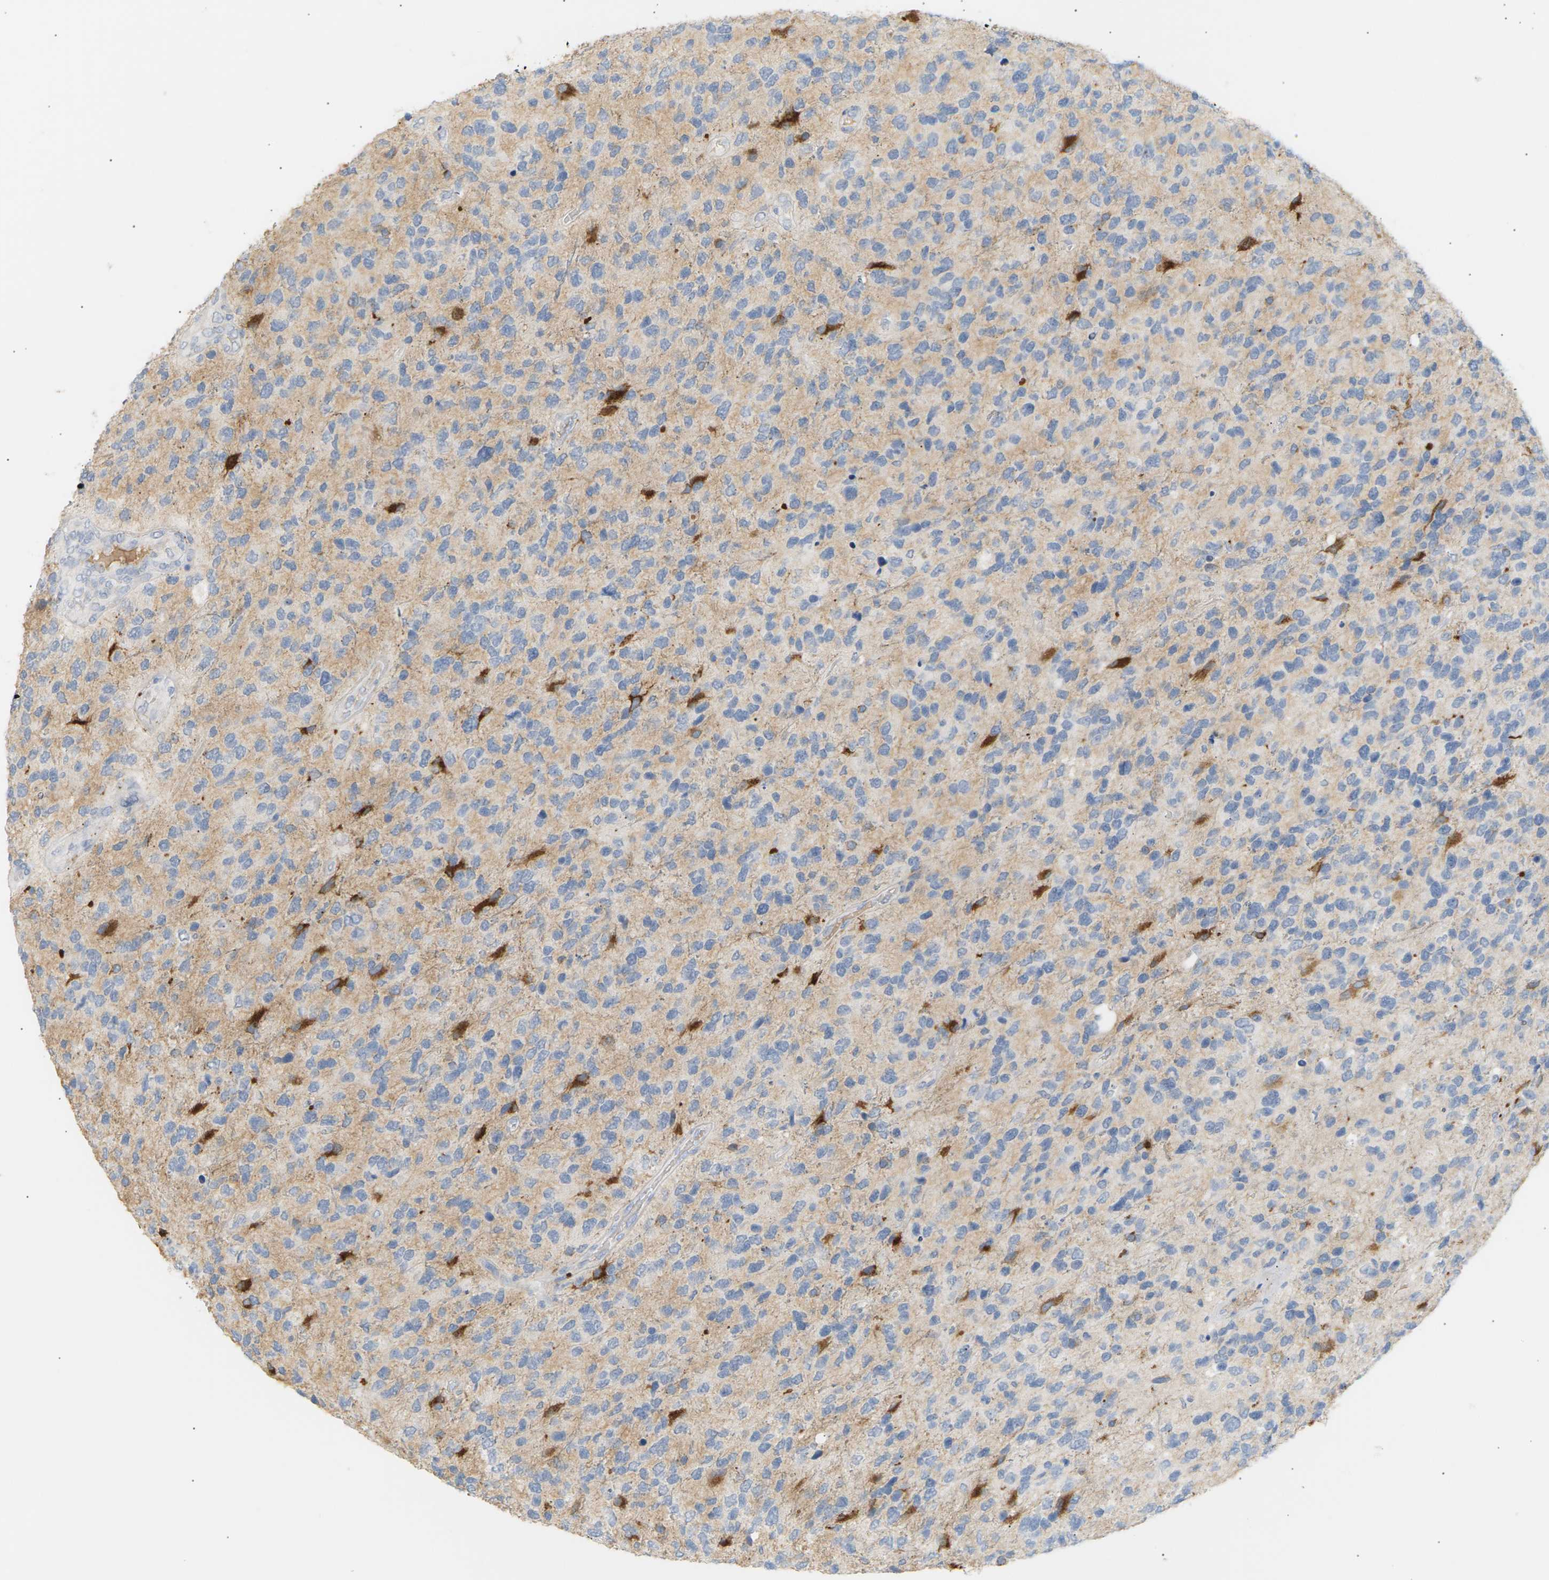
{"staining": {"intensity": "negative", "quantity": "none", "location": "none"}, "tissue": "glioma", "cell_type": "Tumor cells", "image_type": "cancer", "snomed": [{"axis": "morphology", "description": "Glioma, malignant, High grade"}, {"axis": "topography", "description": "Brain"}], "caption": "Protein analysis of malignant glioma (high-grade) displays no significant expression in tumor cells. (Immunohistochemistry, brightfield microscopy, high magnification).", "gene": "CLU", "patient": {"sex": "female", "age": 58}}